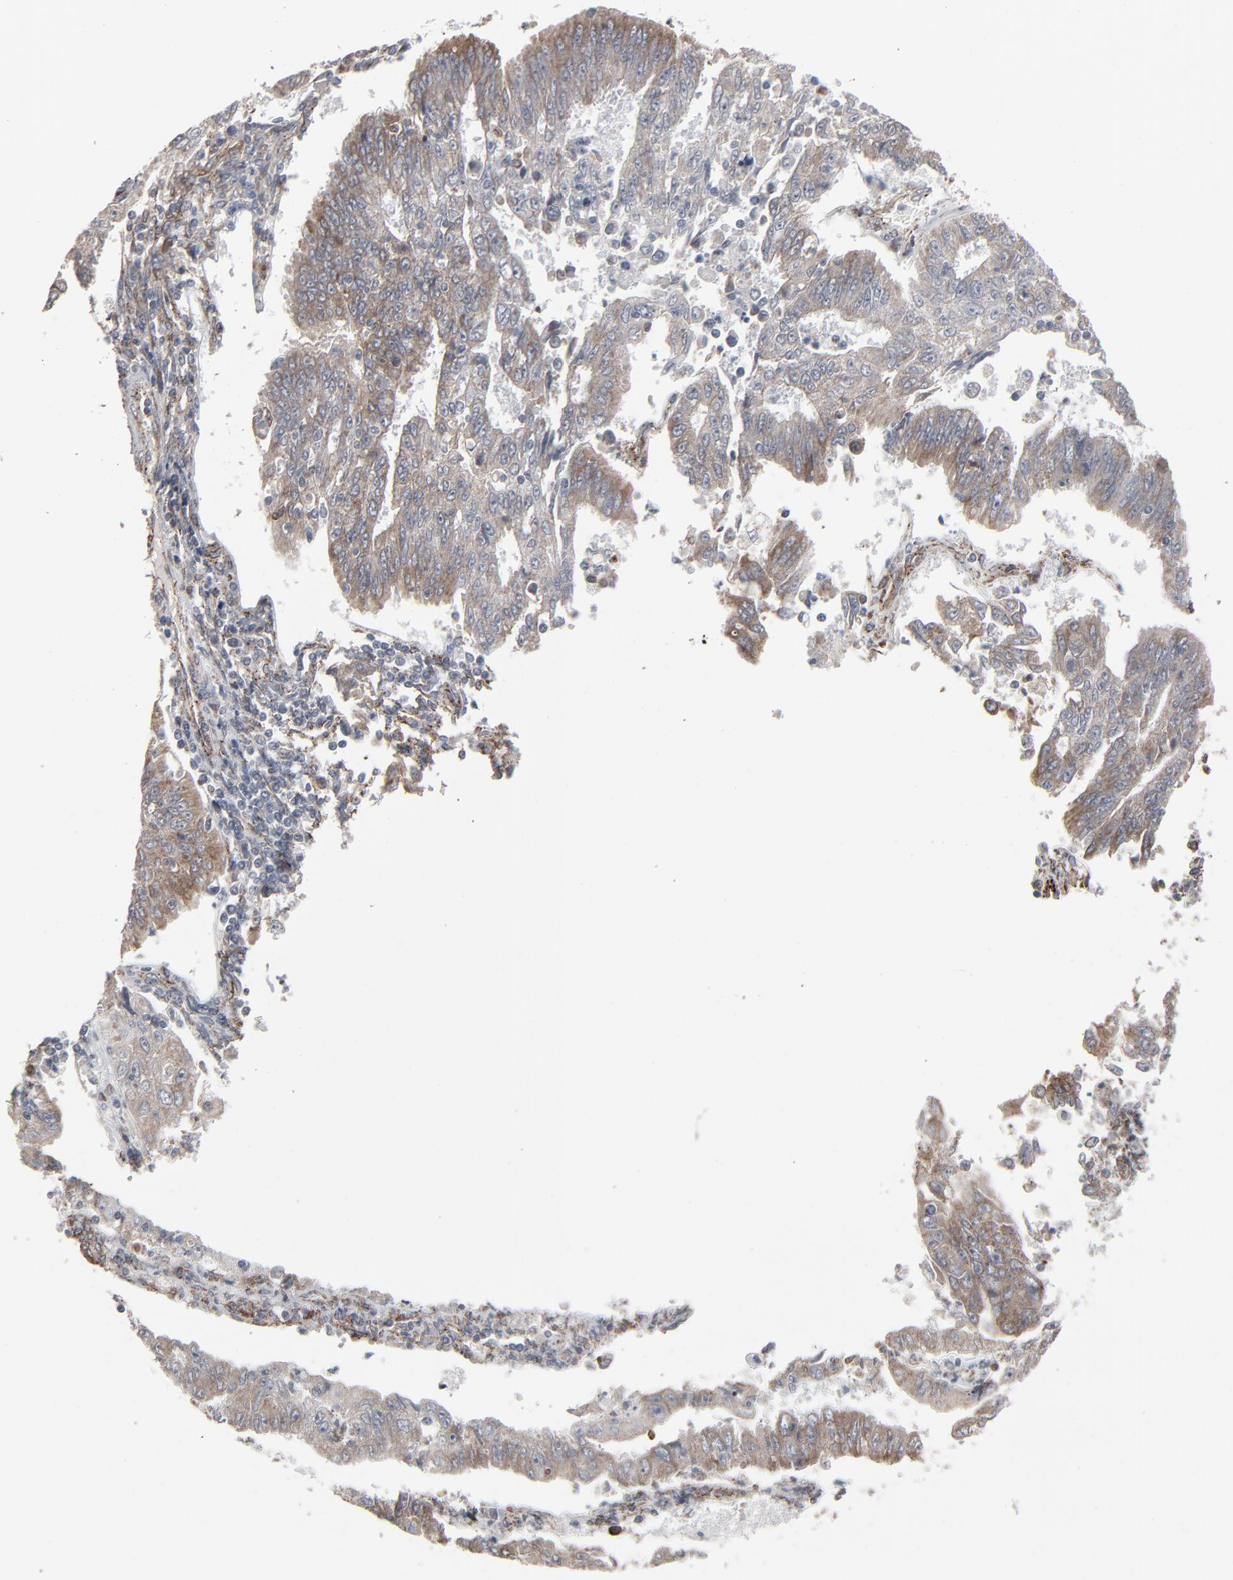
{"staining": {"intensity": "moderate", "quantity": ">75%", "location": "cytoplasmic/membranous"}, "tissue": "endometrial cancer", "cell_type": "Tumor cells", "image_type": "cancer", "snomed": [{"axis": "morphology", "description": "Adenocarcinoma, NOS"}, {"axis": "topography", "description": "Endometrium"}], "caption": "There is medium levels of moderate cytoplasmic/membranous positivity in tumor cells of adenocarcinoma (endometrial), as demonstrated by immunohistochemical staining (brown color).", "gene": "CTNND1", "patient": {"sex": "female", "age": 42}}